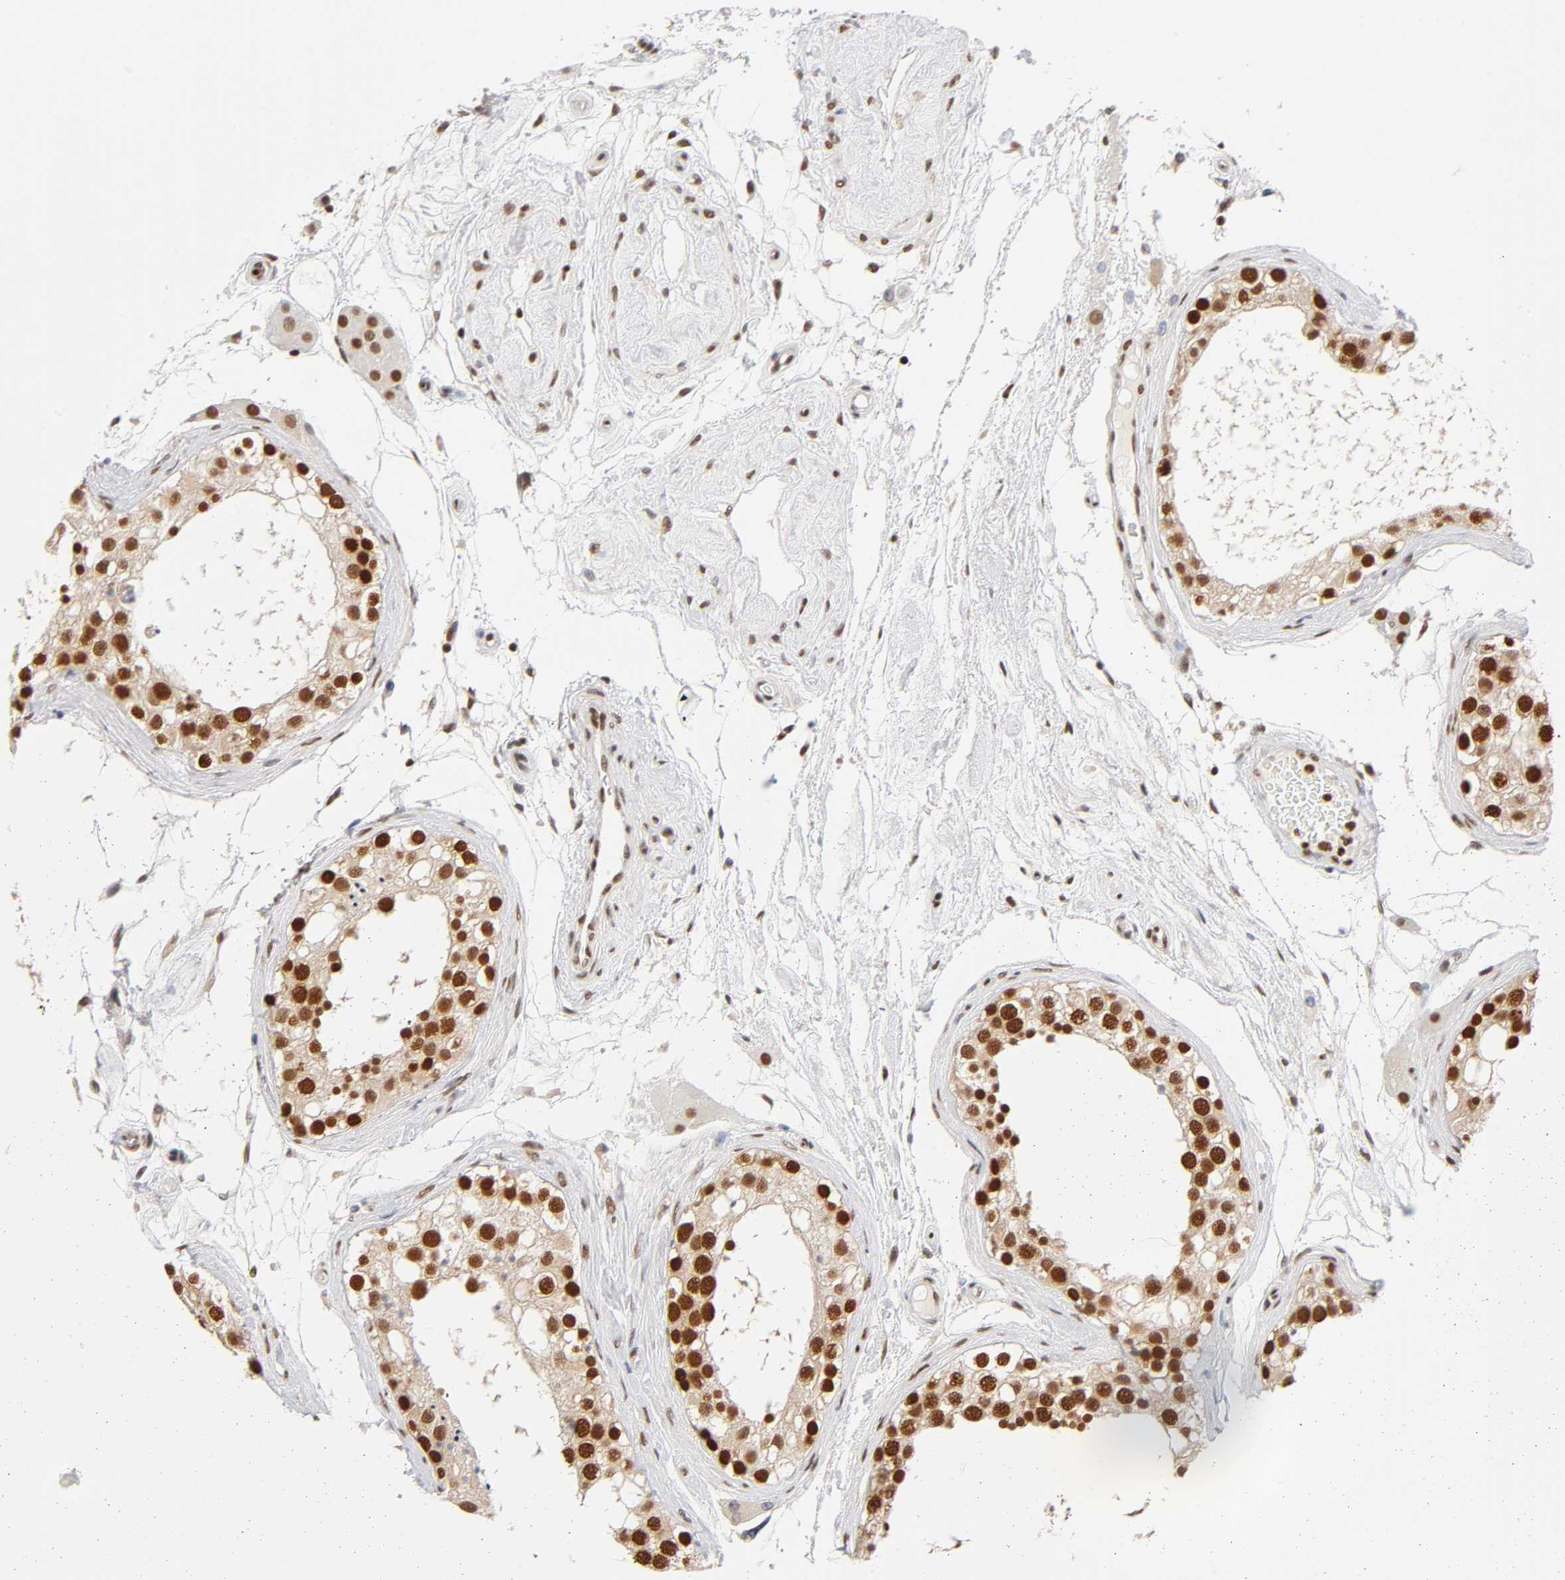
{"staining": {"intensity": "strong", "quantity": ">75%", "location": "nuclear"}, "tissue": "testis", "cell_type": "Cells in seminiferous ducts", "image_type": "normal", "snomed": [{"axis": "morphology", "description": "Normal tissue, NOS"}, {"axis": "topography", "description": "Testis"}], "caption": "About >75% of cells in seminiferous ducts in unremarkable human testis demonstrate strong nuclear protein staining as visualized by brown immunohistochemical staining.", "gene": "ILKAP", "patient": {"sex": "male", "age": 68}}